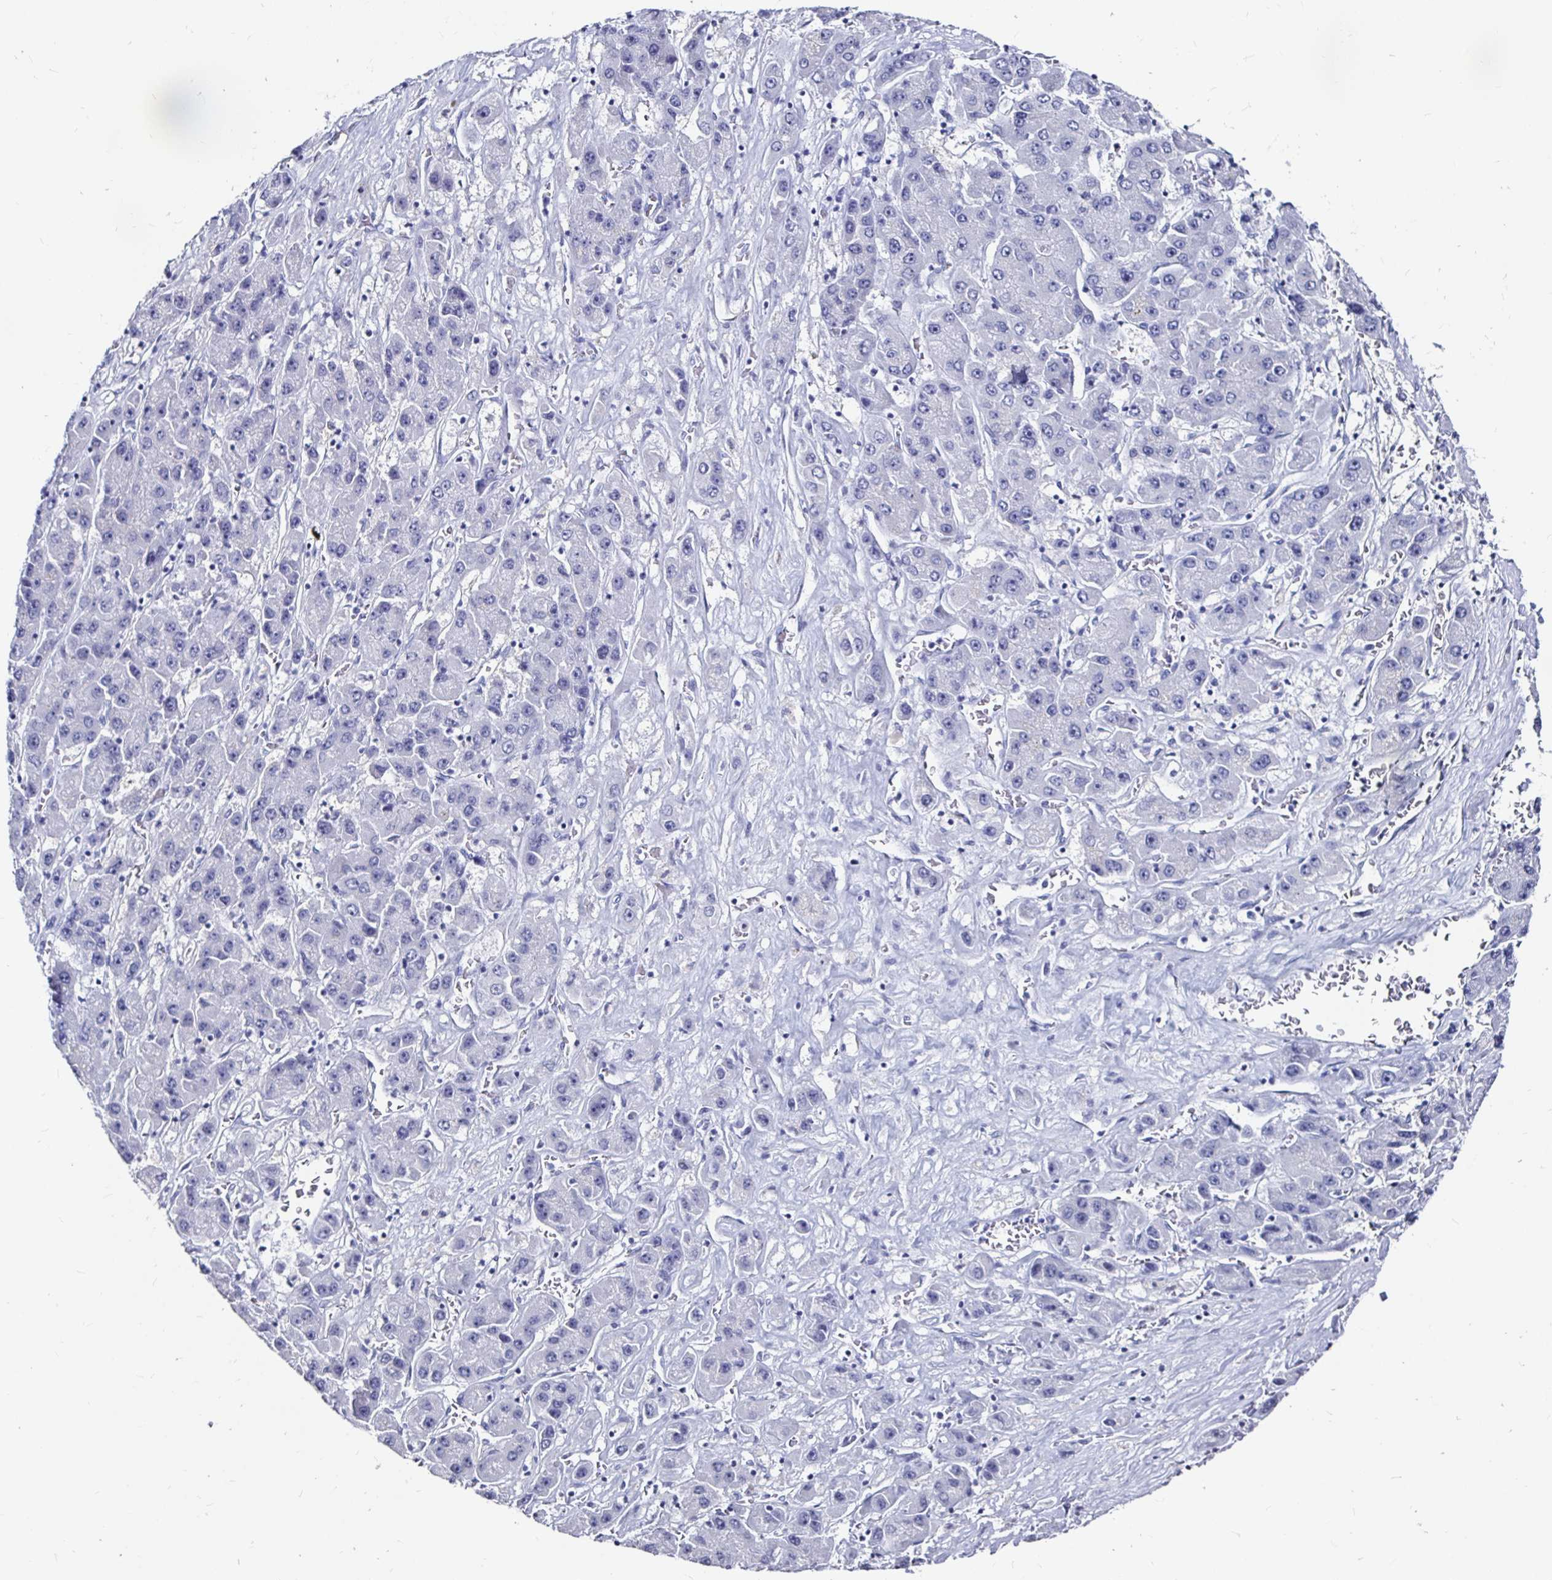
{"staining": {"intensity": "negative", "quantity": "none", "location": "none"}, "tissue": "liver cancer", "cell_type": "Tumor cells", "image_type": "cancer", "snomed": [{"axis": "morphology", "description": "Carcinoma, Hepatocellular, NOS"}, {"axis": "topography", "description": "Liver"}], "caption": "Immunohistochemical staining of liver cancer exhibits no significant positivity in tumor cells. (DAB immunohistochemistry with hematoxylin counter stain).", "gene": "LUZP4", "patient": {"sex": "female", "age": 61}}